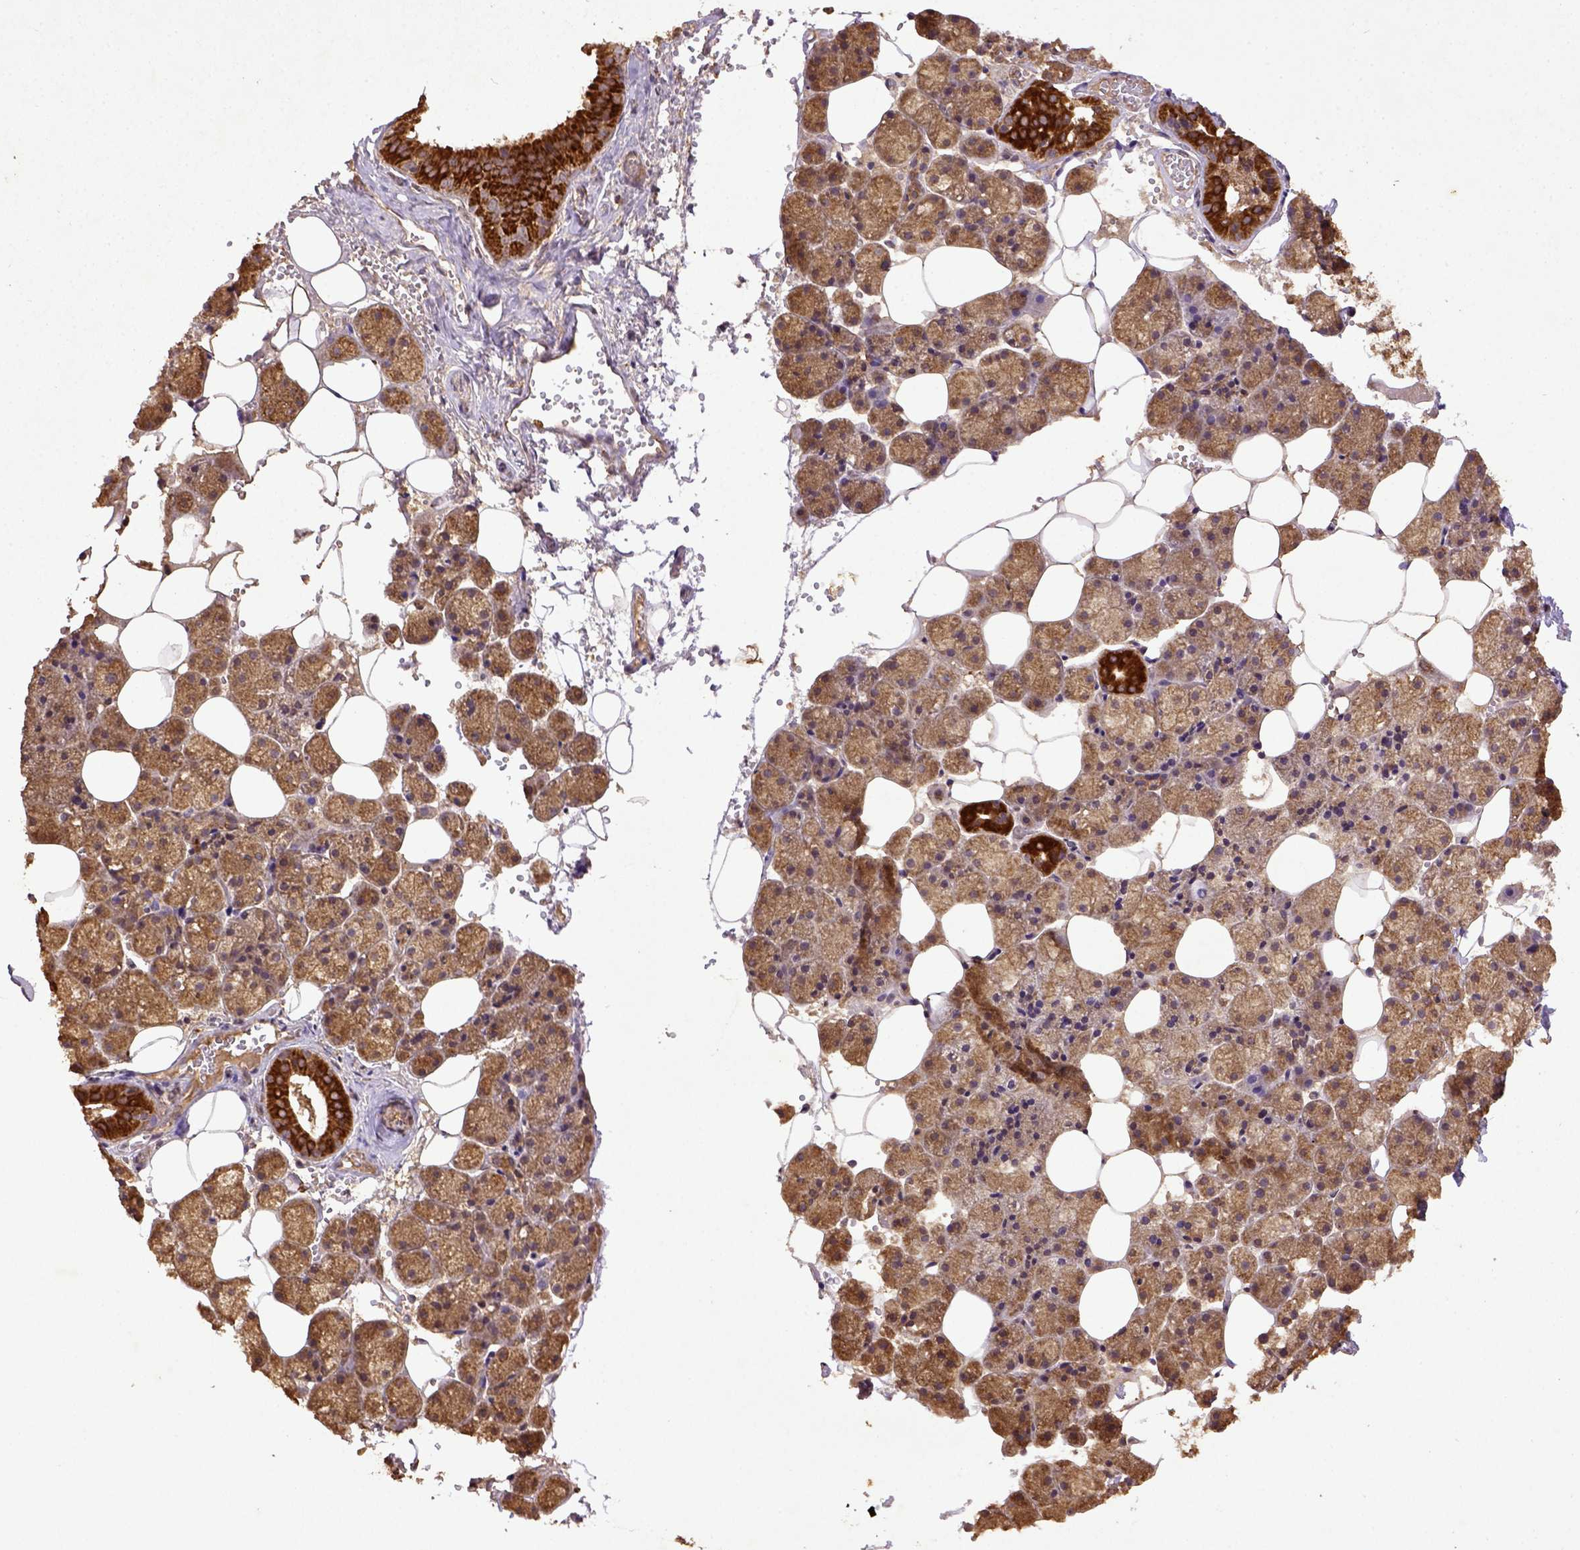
{"staining": {"intensity": "strong", "quantity": ">75%", "location": "cytoplasmic/membranous"}, "tissue": "salivary gland", "cell_type": "Glandular cells", "image_type": "normal", "snomed": [{"axis": "morphology", "description": "Normal tissue, NOS"}, {"axis": "topography", "description": "Salivary gland"}], "caption": "A histopathology image of salivary gland stained for a protein exhibits strong cytoplasmic/membranous brown staining in glandular cells. Immunohistochemistry stains the protein of interest in brown and the nuclei are stained blue.", "gene": "MT", "patient": {"sex": "male", "age": 38}}